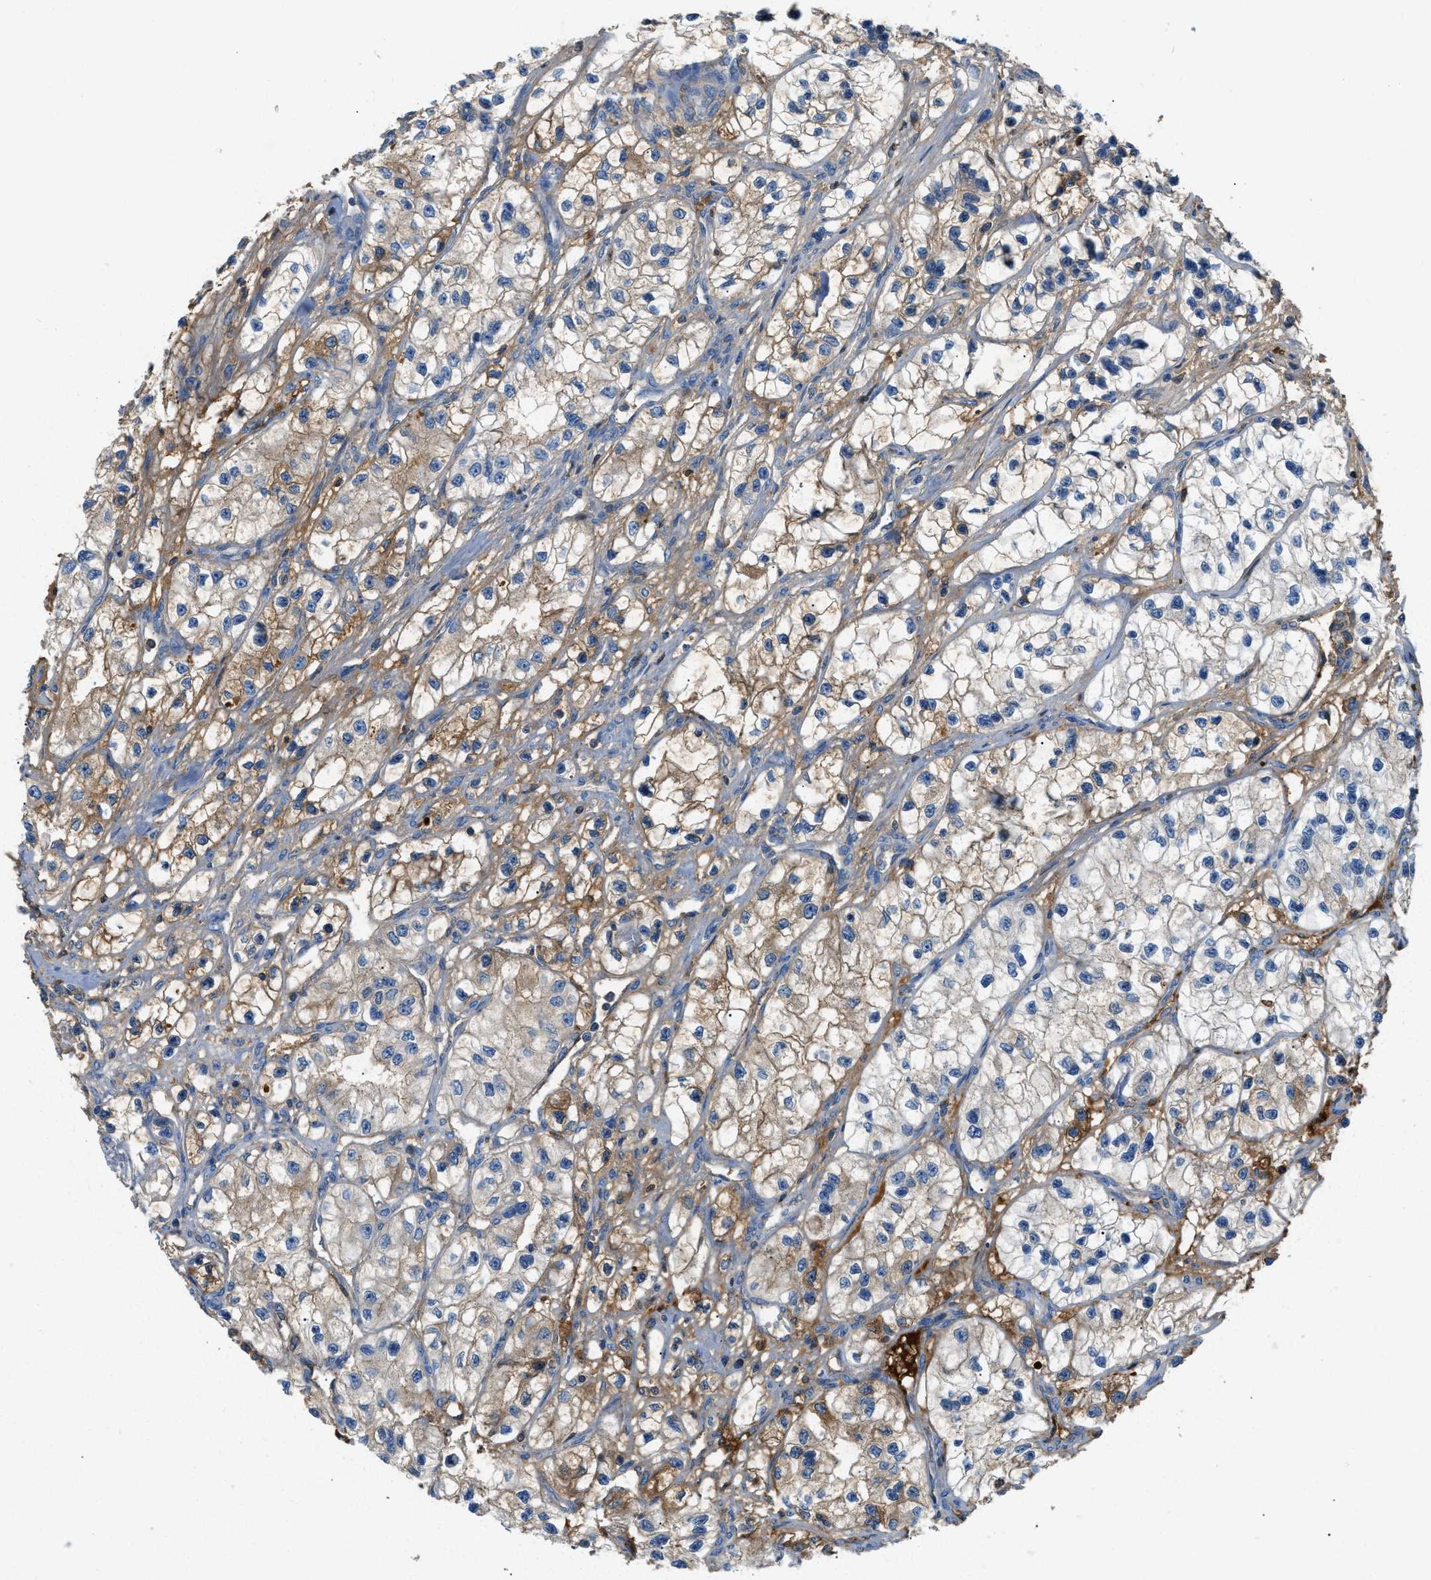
{"staining": {"intensity": "moderate", "quantity": "25%-75%", "location": "cytoplasmic/membranous"}, "tissue": "renal cancer", "cell_type": "Tumor cells", "image_type": "cancer", "snomed": [{"axis": "morphology", "description": "Adenocarcinoma, NOS"}, {"axis": "topography", "description": "Kidney"}], "caption": "A photomicrograph of human renal cancer stained for a protein reveals moderate cytoplasmic/membranous brown staining in tumor cells.", "gene": "CFI", "patient": {"sex": "female", "age": 57}}